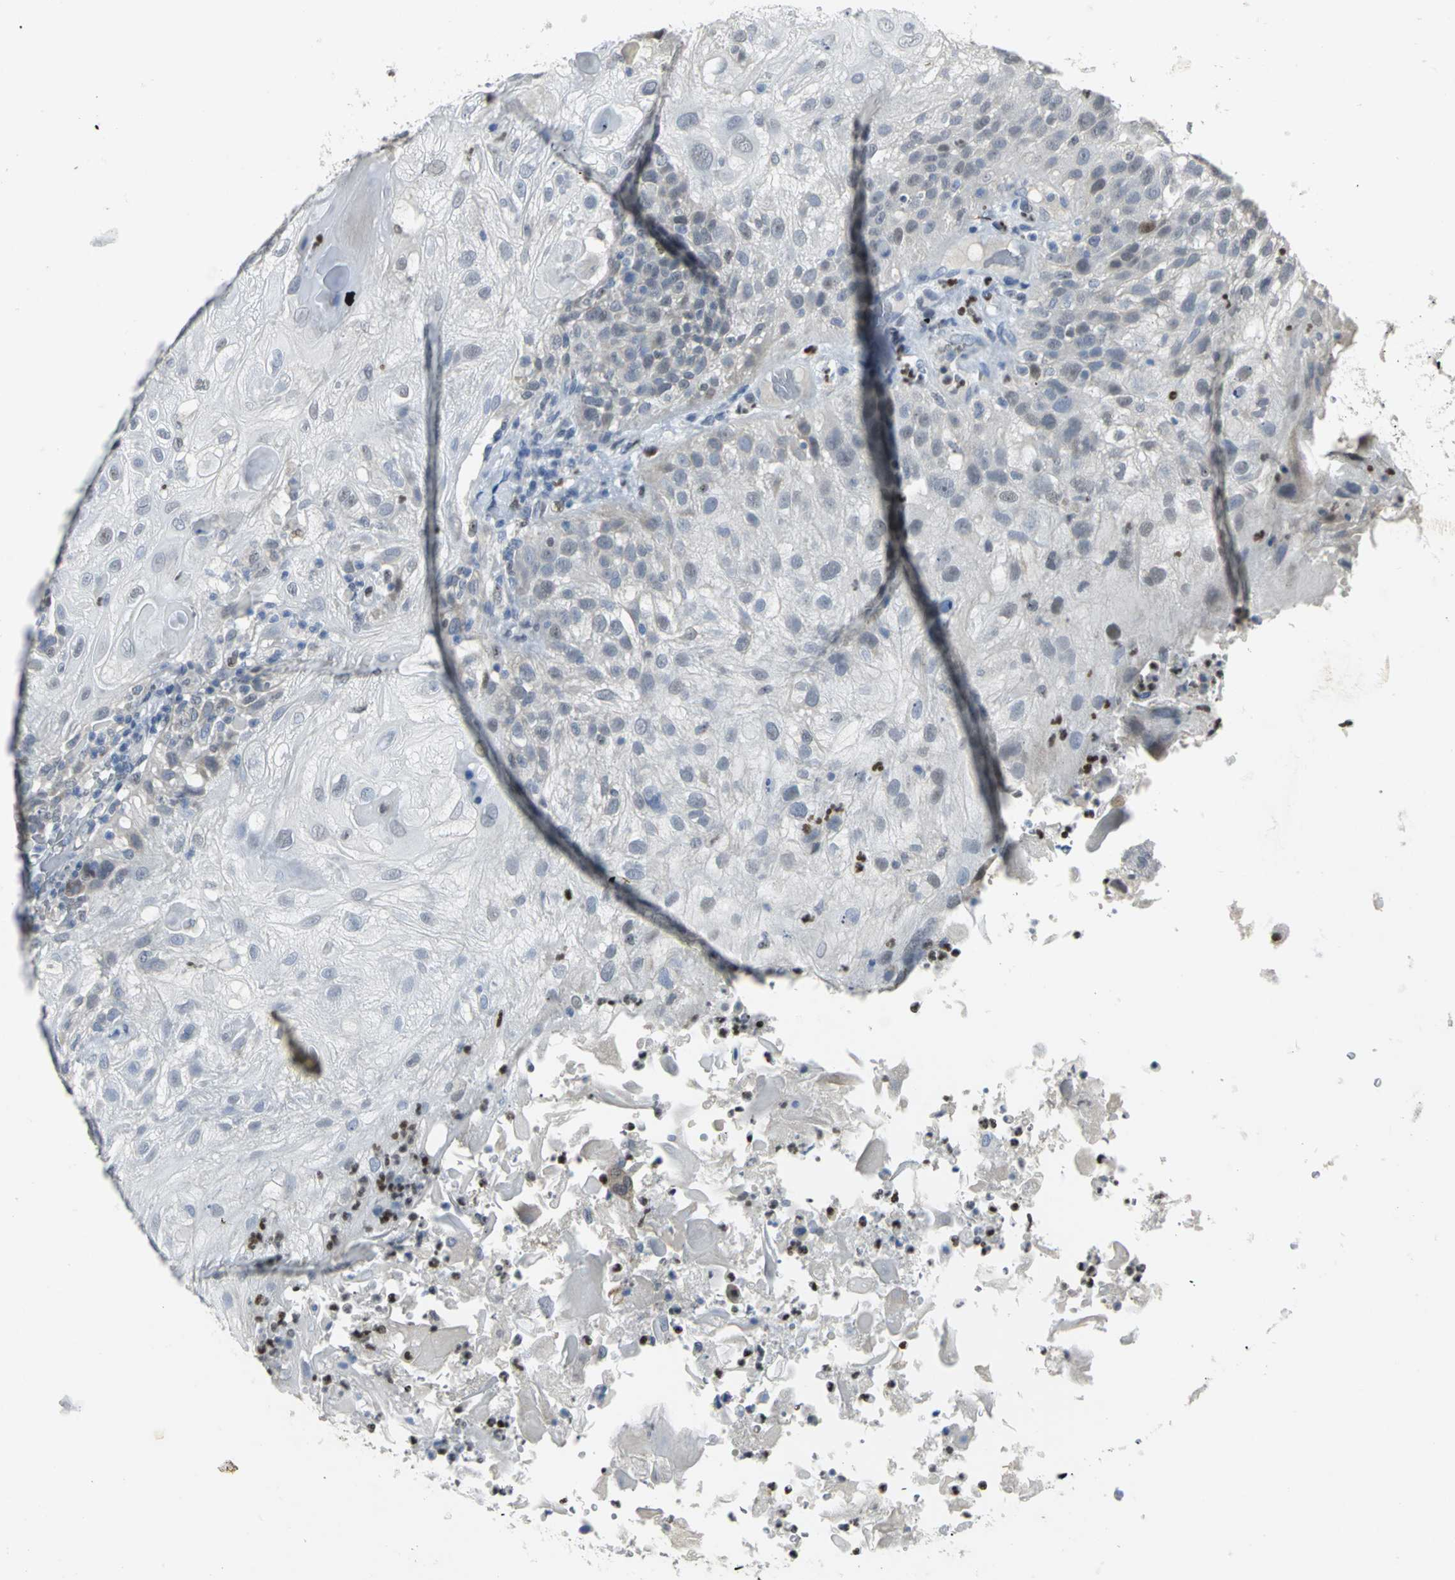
{"staining": {"intensity": "weak", "quantity": "25%-75%", "location": "cytoplasmic/membranous"}, "tissue": "skin cancer", "cell_type": "Tumor cells", "image_type": "cancer", "snomed": [{"axis": "morphology", "description": "Normal tissue, NOS"}, {"axis": "morphology", "description": "Squamous cell carcinoma, NOS"}, {"axis": "topography", "description": "Skin"}], "caption": "Immunohistochemical staining of skin cancer (squamous cell carcinoma) reveals low levels of weak cytoplasmic/membranous protein expression in approximately 25%-75% of tumor cells.", "gene": "BCL6", "patient": {"sex": "female", "age": 83}}